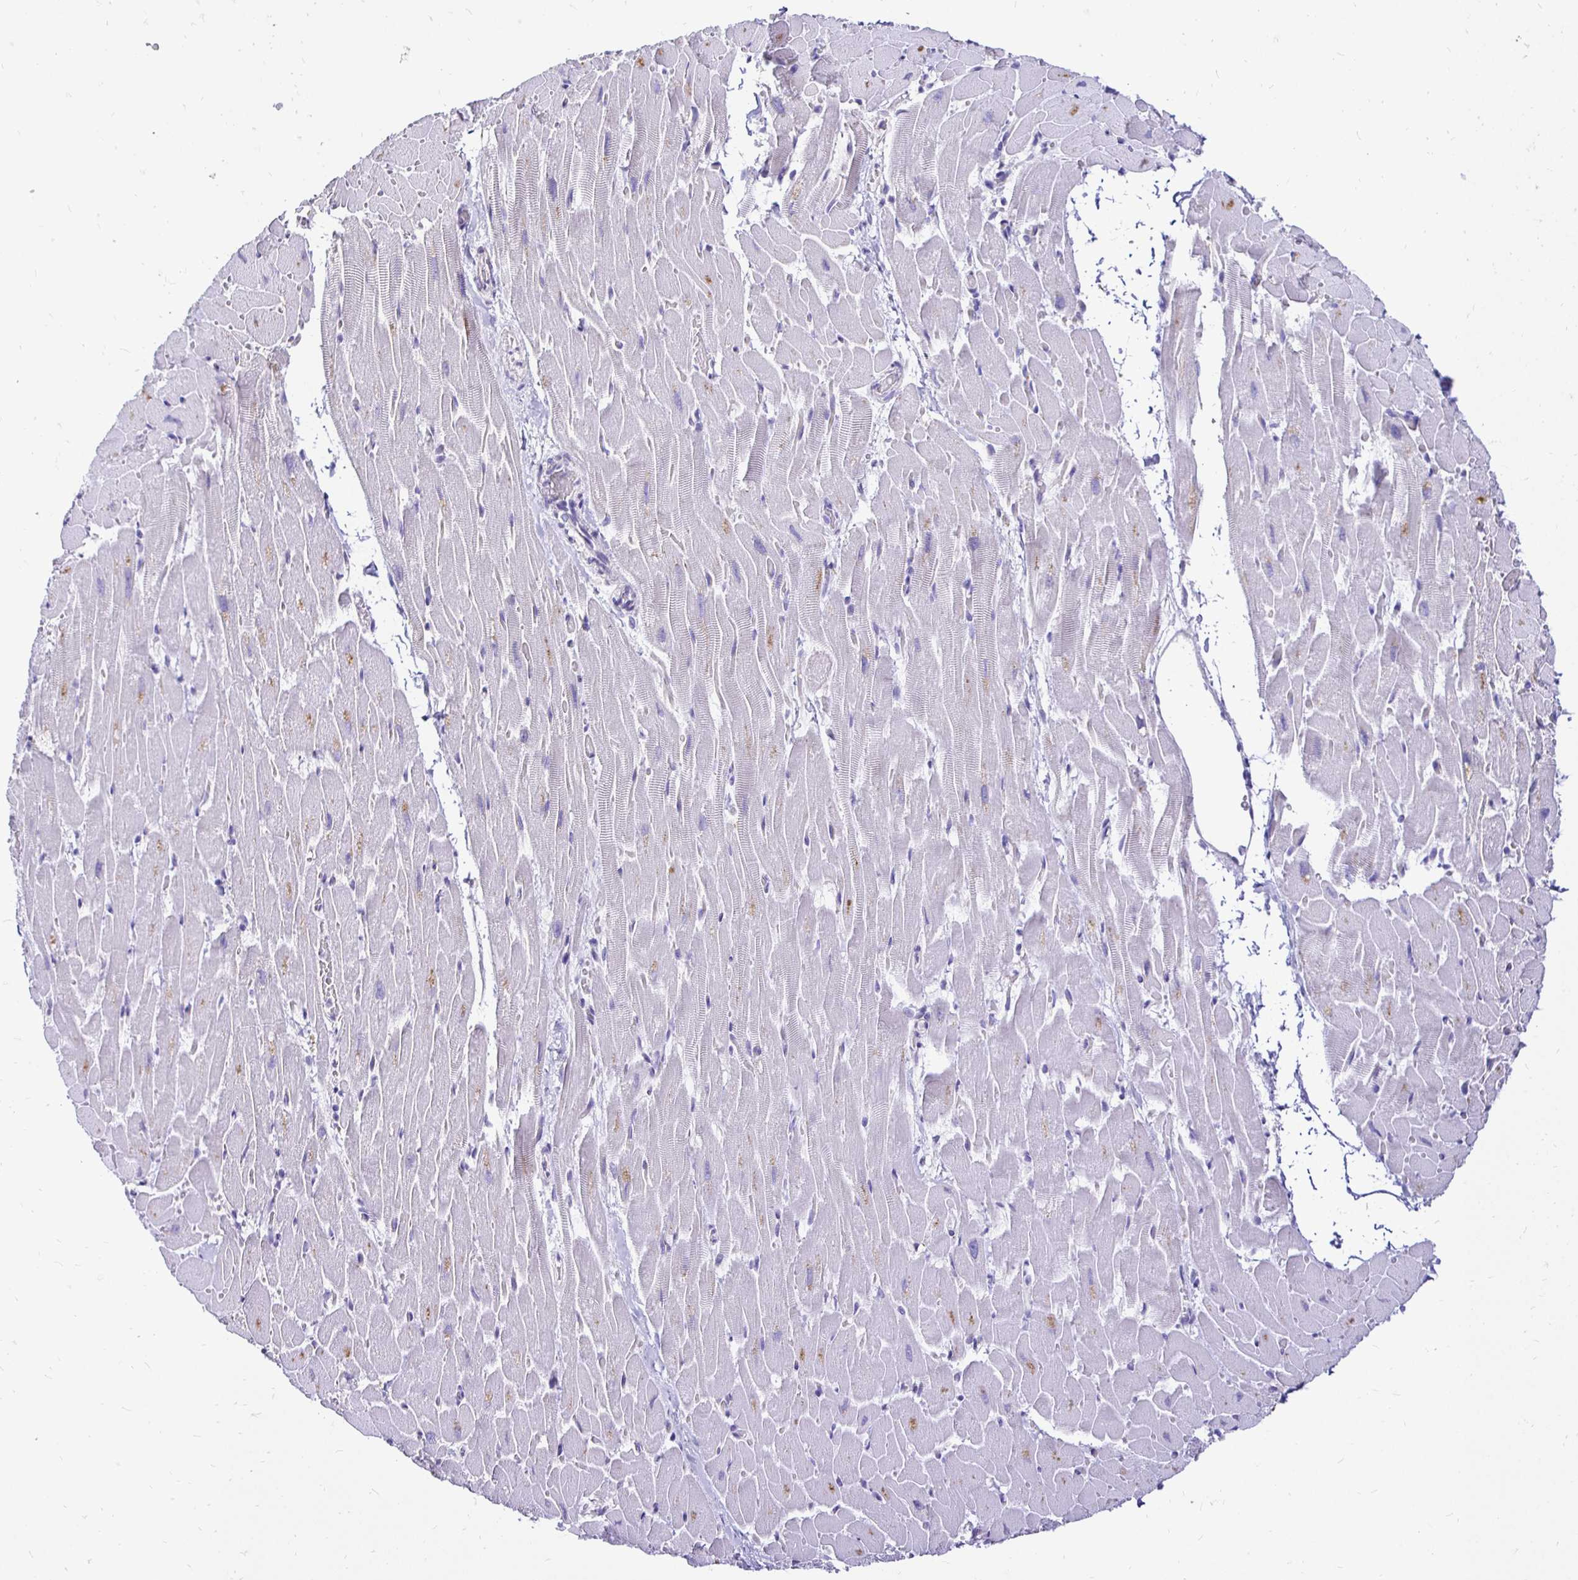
{"staining": {"intensity": "negative", "quantity": "none", "location": "none"}, "tissue": "heart muscle", "cell_type": "Cardiomyocytes", "image_type": "normal", "snomed": [{"axis": "morphology", "description": "Normal tissue, NOS"}, {"axis": "topography", "description": "Heart"}], "caption": "Protein analysis of normal heart muscle reveals no significant expression in cardiomyocytes.", "gene": "TAF1D", "patient": {"sex": "male", "age": 37}}